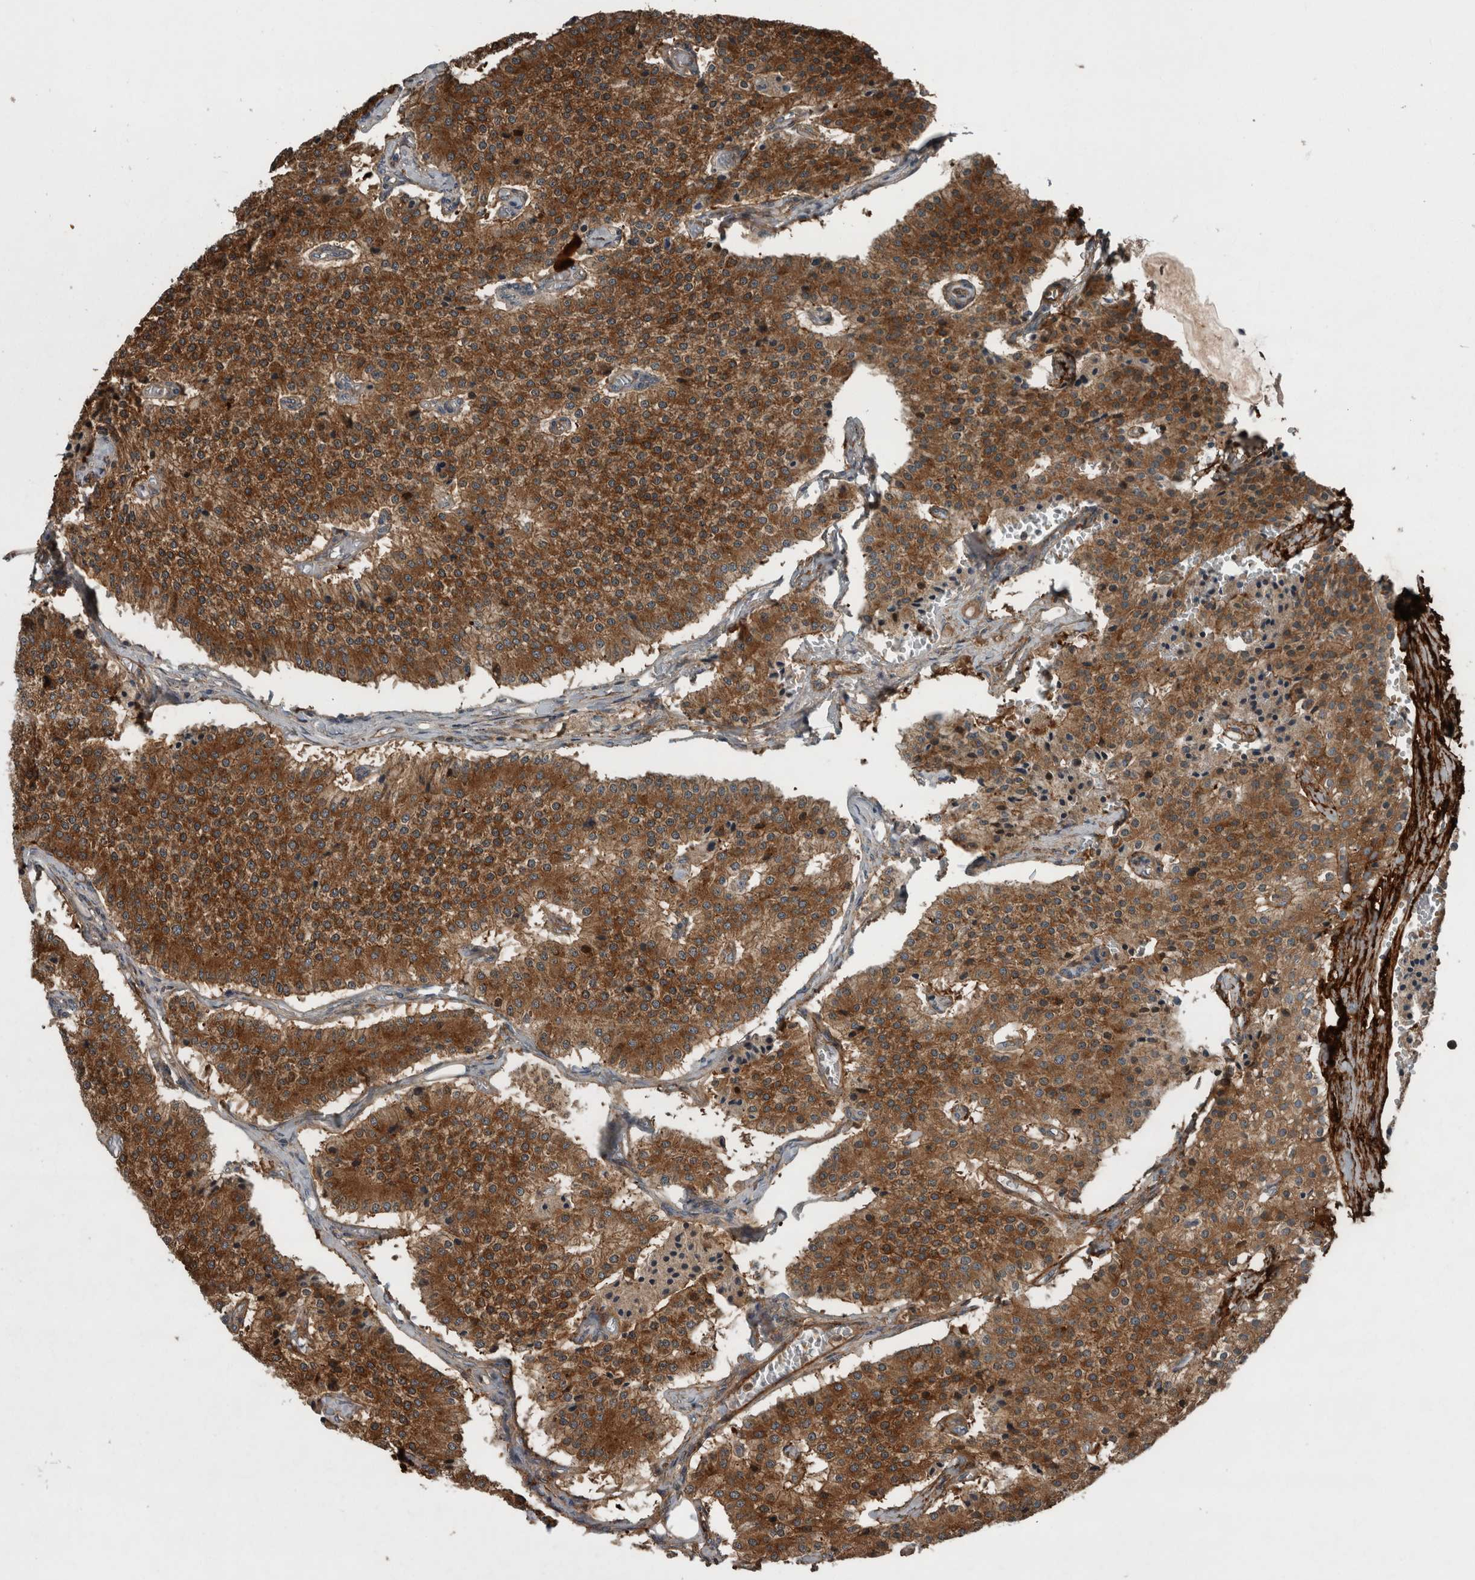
{"staining": {"intensity": "strong", "quantity": ">75%", "location": "cytoplasmic/membranous"}, "tissue": "carcinoid", "cell_type": "Tumor cells", "image_type": "cancer", "snomed": [{"axis": "morphology", "description": "Carcinoid, malignant, NOS"}, {"axis": "topography", "description": "Colon"}], "caption": "The image shows immunohistochemical staining of carcinoid (malignant). There is strong cytoplasmic/membranous positivity is present in about >75% of tumor cells. The protein is shown in brown color, while the nuclei are stained blue.", "gene": "EXOC8", "patient": {"sex": "female", "age": 52}}